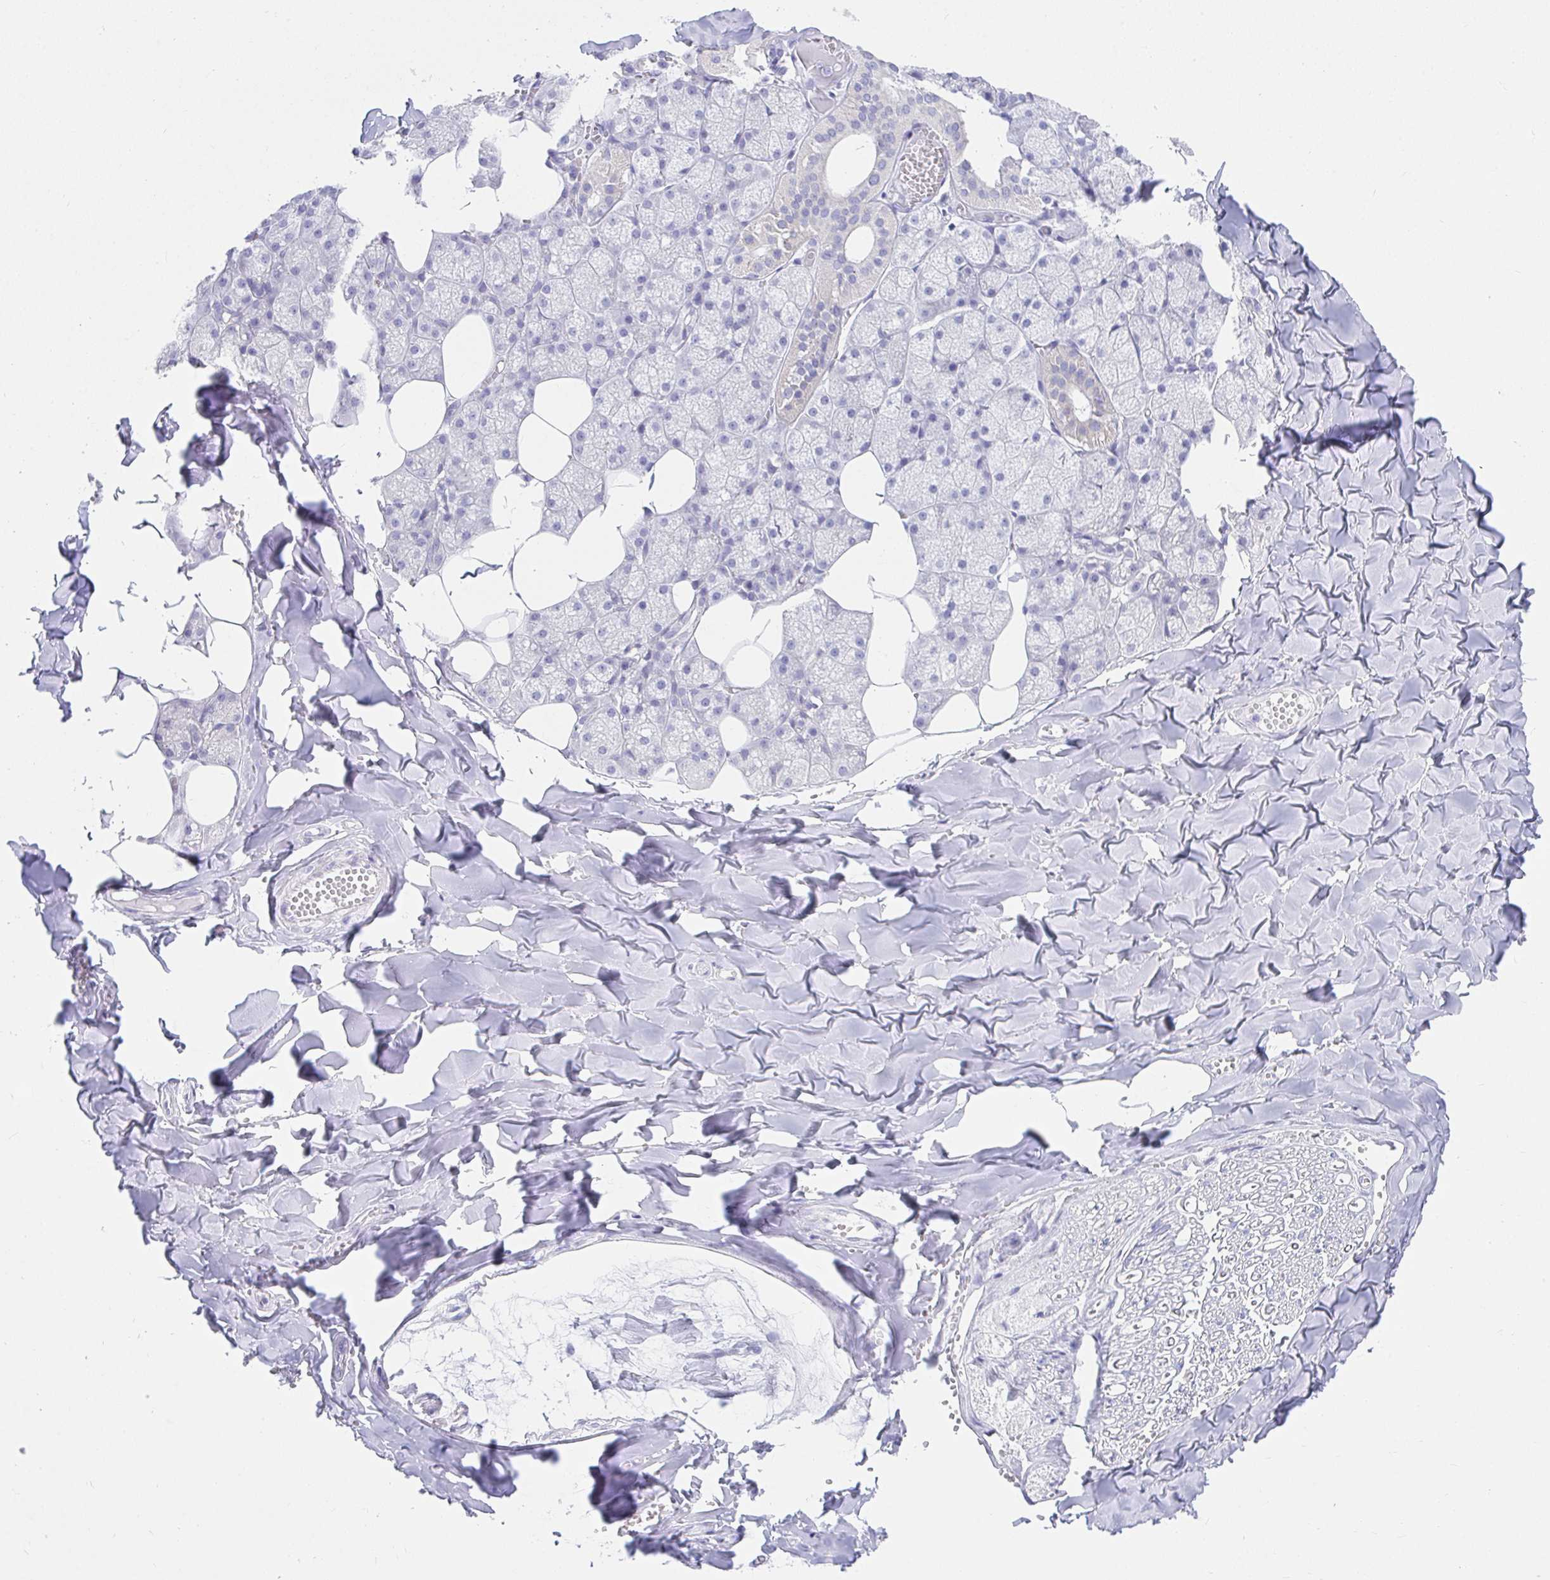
{"staining": {"intensity": "negative", "quantity": "none", "location": "none"}, "tissue": "salivary gland", "cell_type": "Glandular cells", "image_type": "normal", "snomed": [{"axis": "morphology", "description": "Normal tissue, NOS"}, {"axis": "topography", "description": "Salivary gland"}, {"axis": "topography", "description": "Peripheral nerve tissue"}], "caption": "Salivary gland stained for a protein using IHC exhibits no positivity glandular cells.", "gene": "VGLL1", "patient": {"sex": "male", "age": 38}}